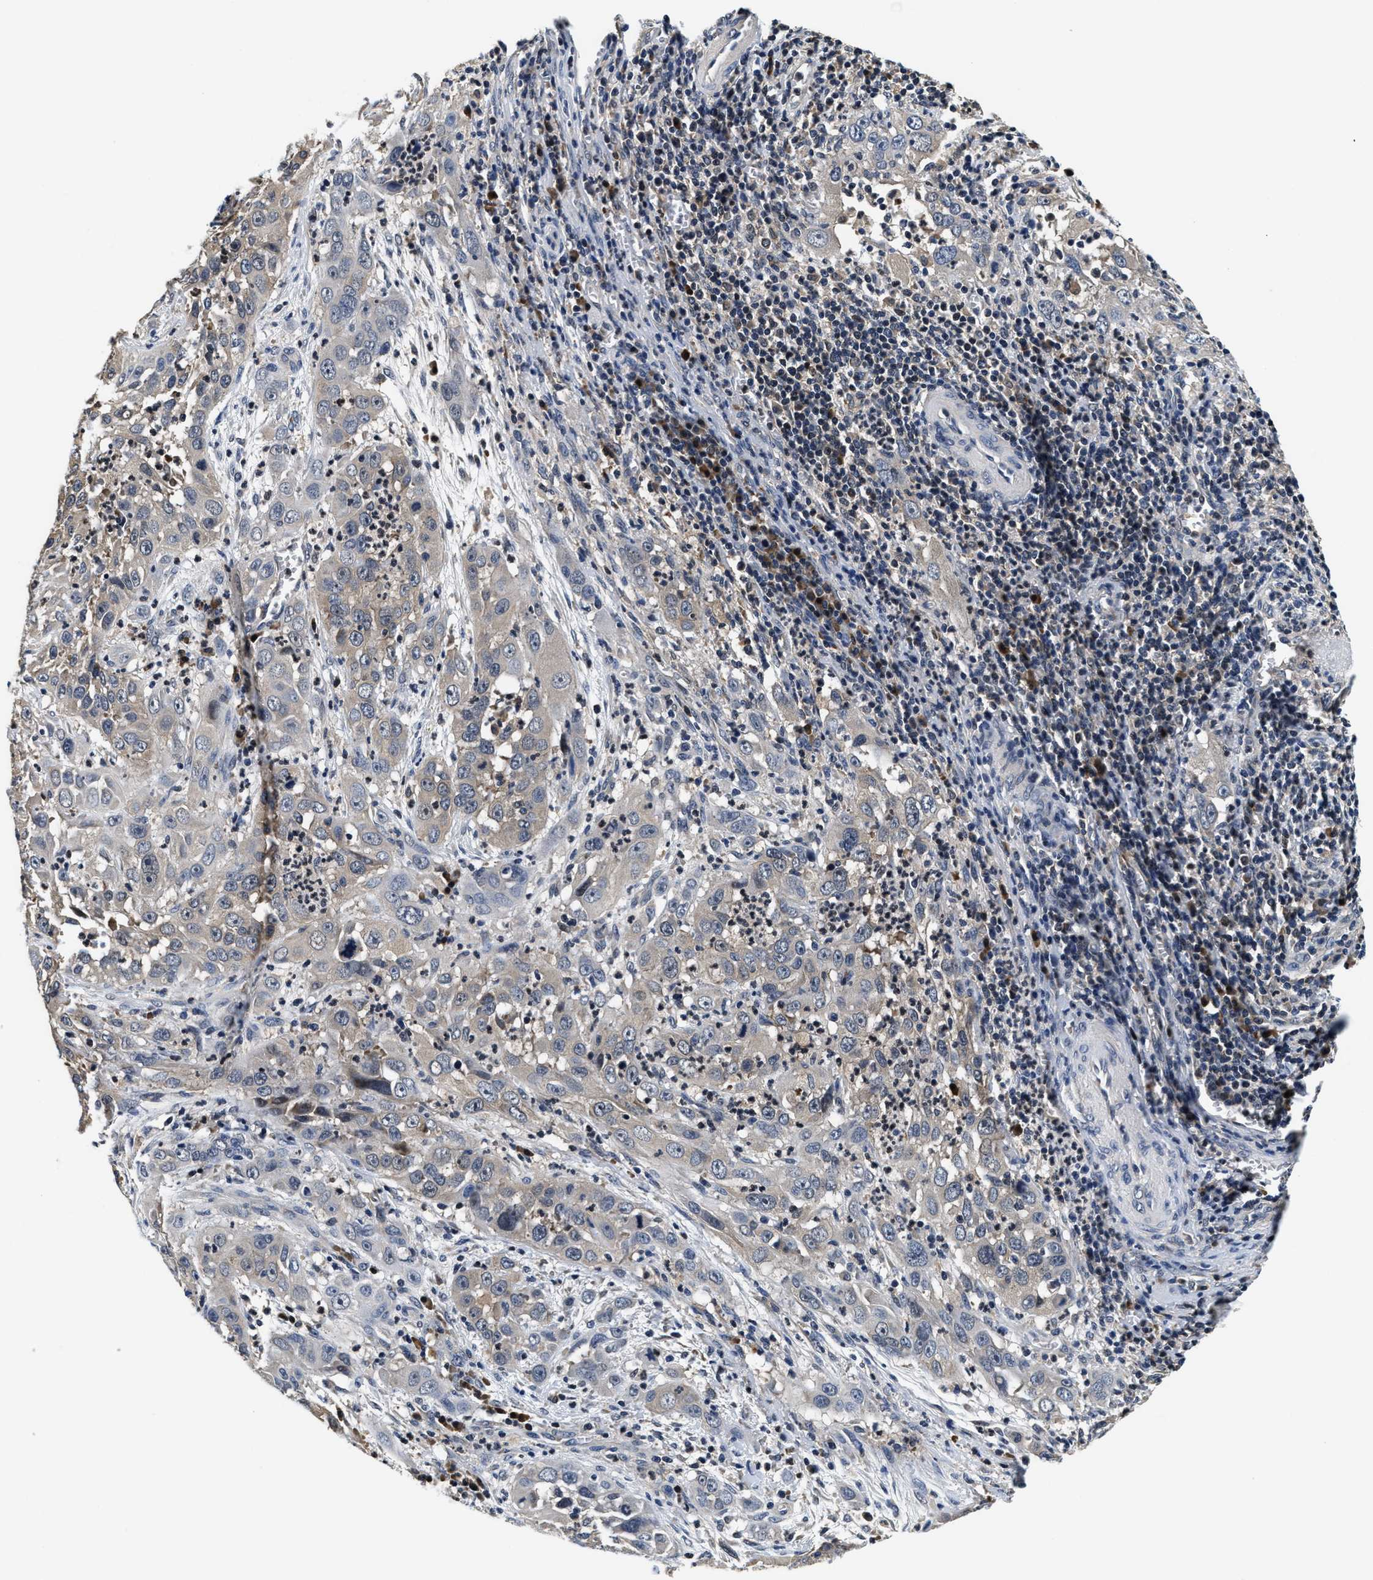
{"staining": {"intensity": "weak", "quantity": "<25%", "location": "cytoplasmic/membranous"}, "tissue": "cervical cancer", "cell_type": "Tumor cells", "image_type": "cancer", "snomed": [{"axis": "morphology", "description": "Squamous cell carcinoma, NOS"}, {"axis": "topography", "description": "Cervix"}], "caption": "High magnification brightfield microscopy of squamous cell carcinoma (cervical) stained with DAB (brown) and counterstained with hematoxylin (blue): tumor cells show no significant positivity.", "gene": "PHPT1", "patient": {"sex": "female", "age": 32}}